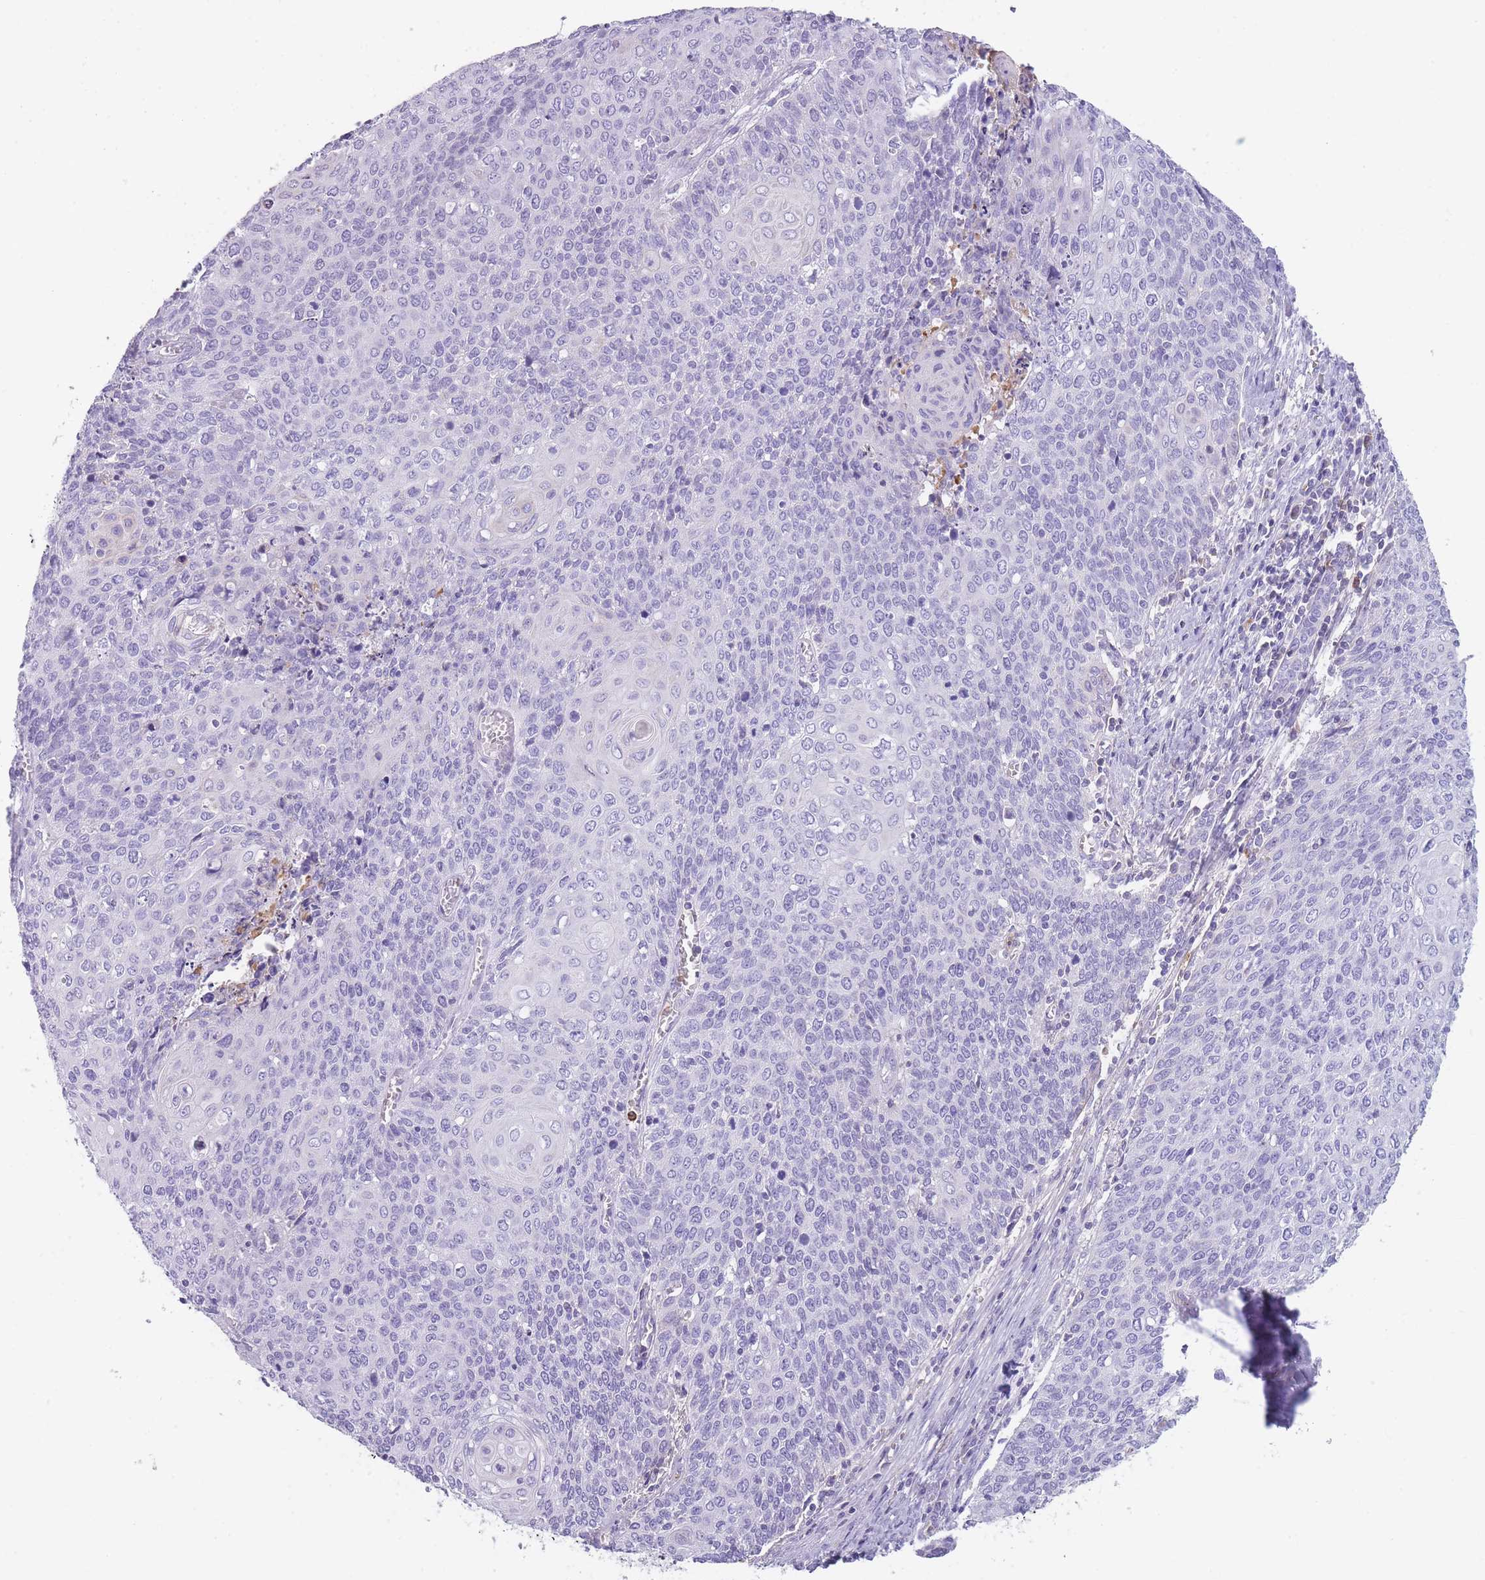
{"staining": {"intensity": "negative", "quantity": "none", "location": "none"}, "tissue": "cervical cancer", "cell_type": "Tumor cells", "image_type": "cancer", "snomed": [{"axis": "morphology", "description": "Squamous cell carcinoma, NOS"}, {"axis": "topography", "description": "Cervix"}], "caption": "There is no significant expression in tumor cells of cervical squamous cell carcinoma.", "gene": "CR1L", "patient": {"sex": "female", "age": 39}}